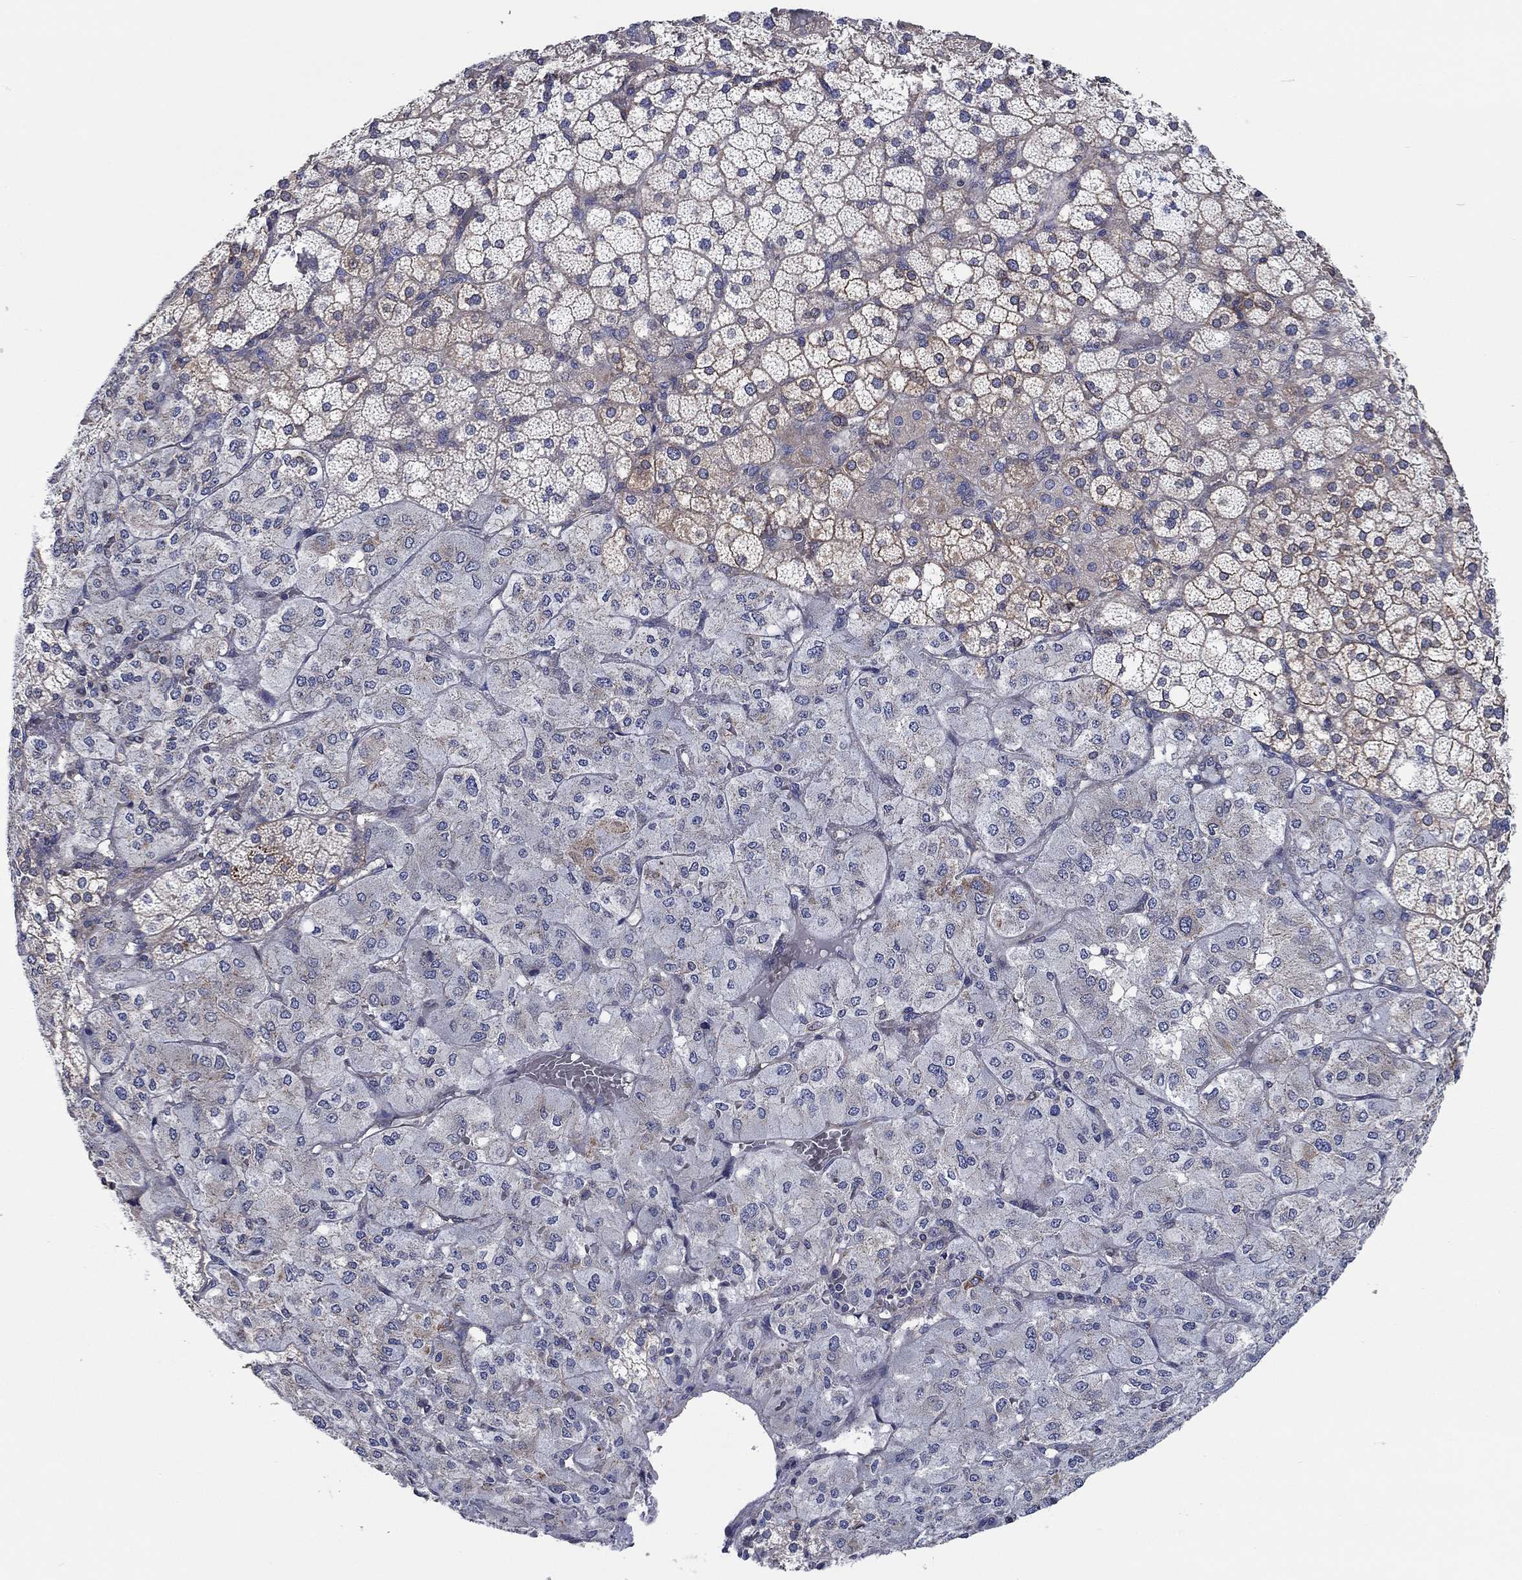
{"staining": {"intensity": "moderate", "quantity": "25%-75%", "location": "cytoplasmic/membranous"}, "tissue": "adrenal gland", "cell_type": "Glandular cells", "image_type": "normal", "snomed": [{"axis": "morphology", "description": "Normal tissue, NOS"}, {"axis": "topography", "description": "Adrenal gland"}], "caption": "Benign adrenal gland exhibits moderate cytoplasmic/membranous expression in approximately 25%-75% of glandular cells, visualized by immunohistochemistry. (Stains: DAB in brown, nuclei in blue, Microscopy: brightfield microscopy at high magnification).", "gene": "FMN1", "patient": {"sex": "male", "age": 53}}